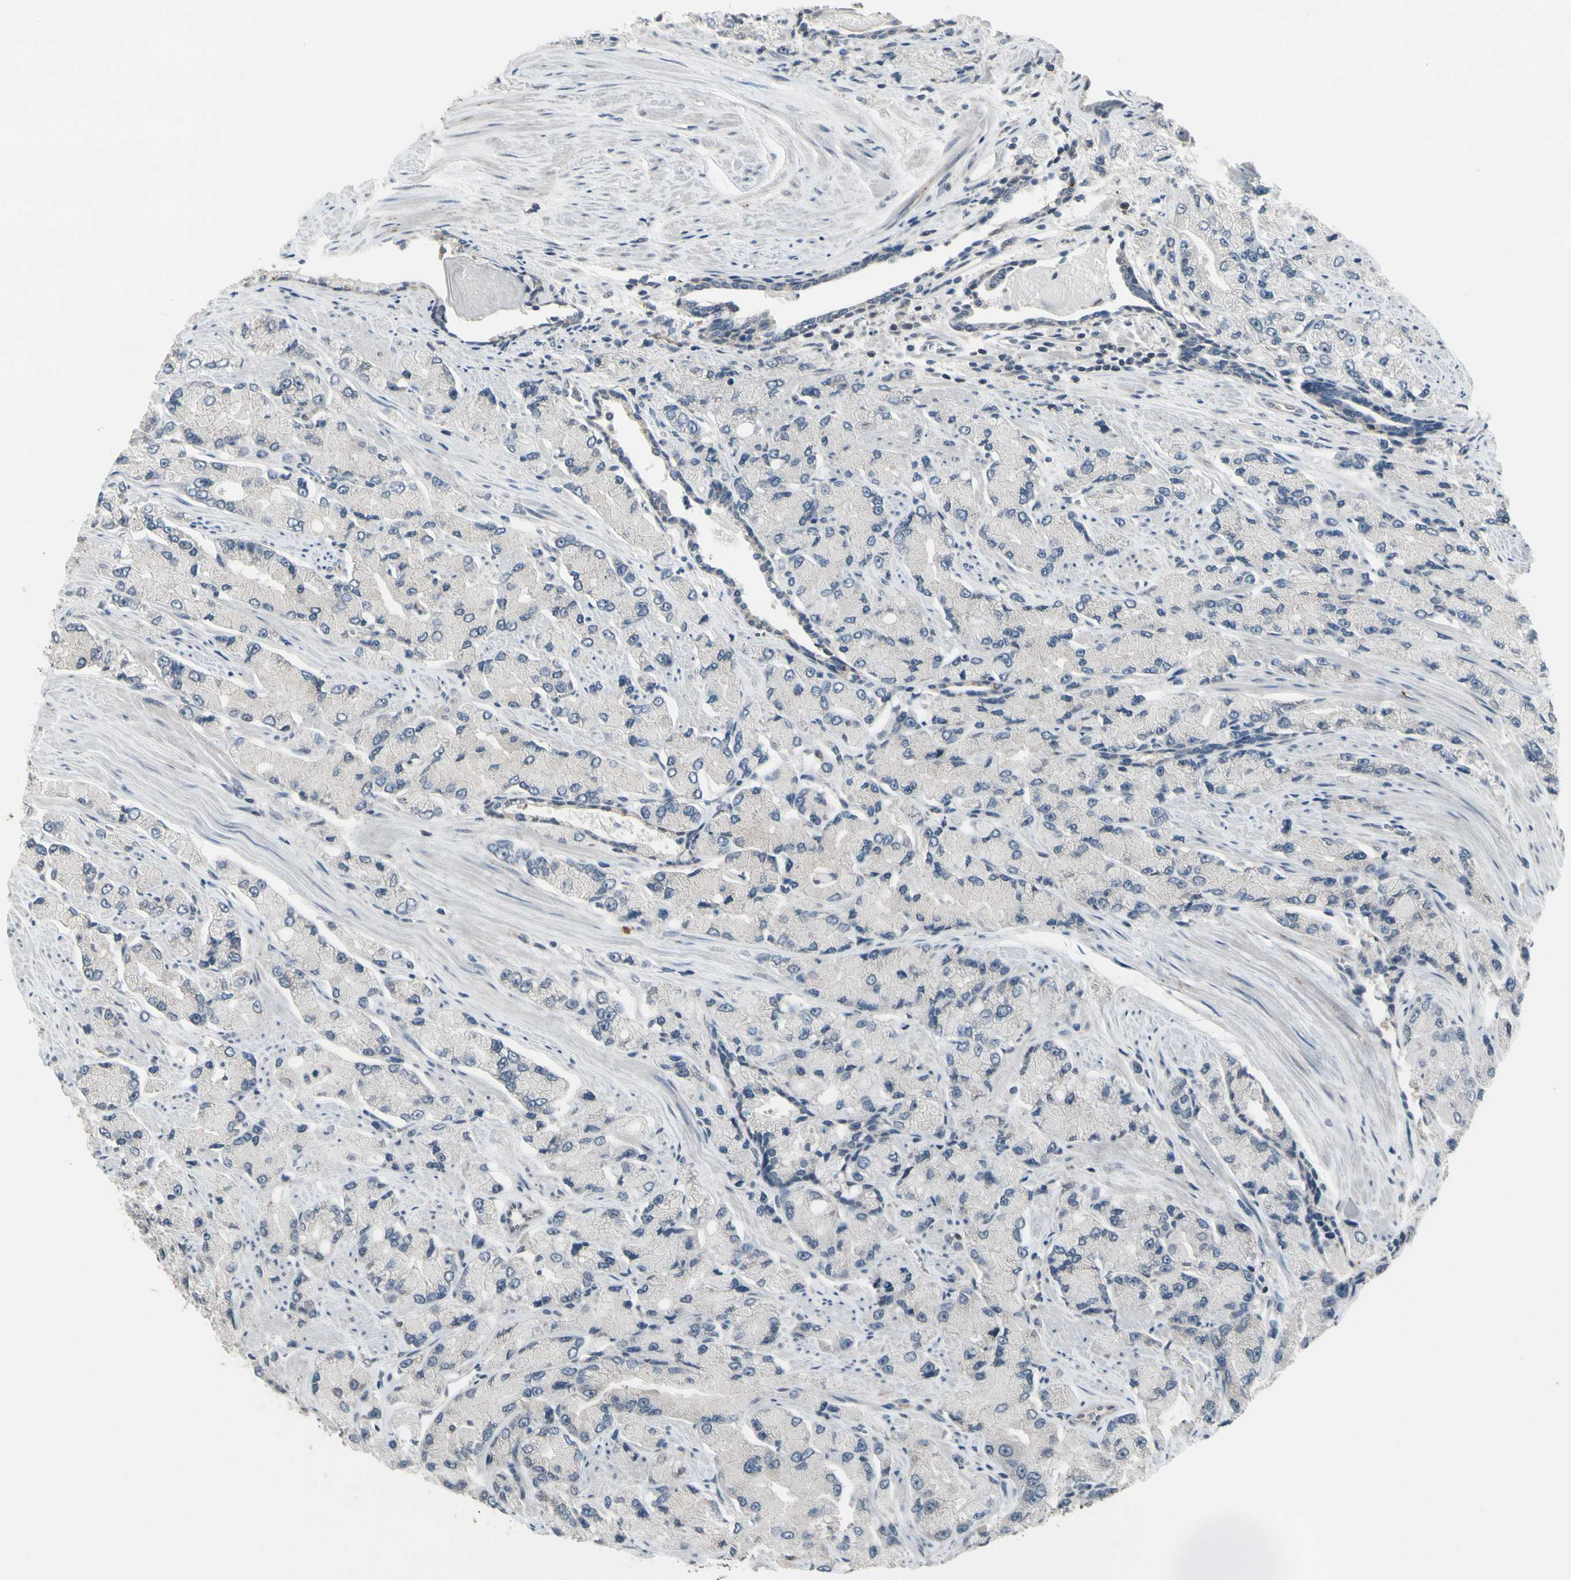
{"staining": {"intensity": "negative", "quantity": "none", "location": "none"}, "tissue": "prostate cancer", "cell_type": "Tumor cells", "image_type": "cancer", "snomed": [{"axis": "morphology", "description": "Adenocarcinoma, High grade"}, {"axis": "topography", "description": "Prostate"}], "caption": "Tumor cells show no significant protein staining in prostate cancer. The staining was performed using DAB to visualize the protein expression in brown, while the nuclei were stained in blue with hematoxylin (Magnification: 20x).", "gene": "SV2A", "patient": {"sex": "male", "age": 58}}